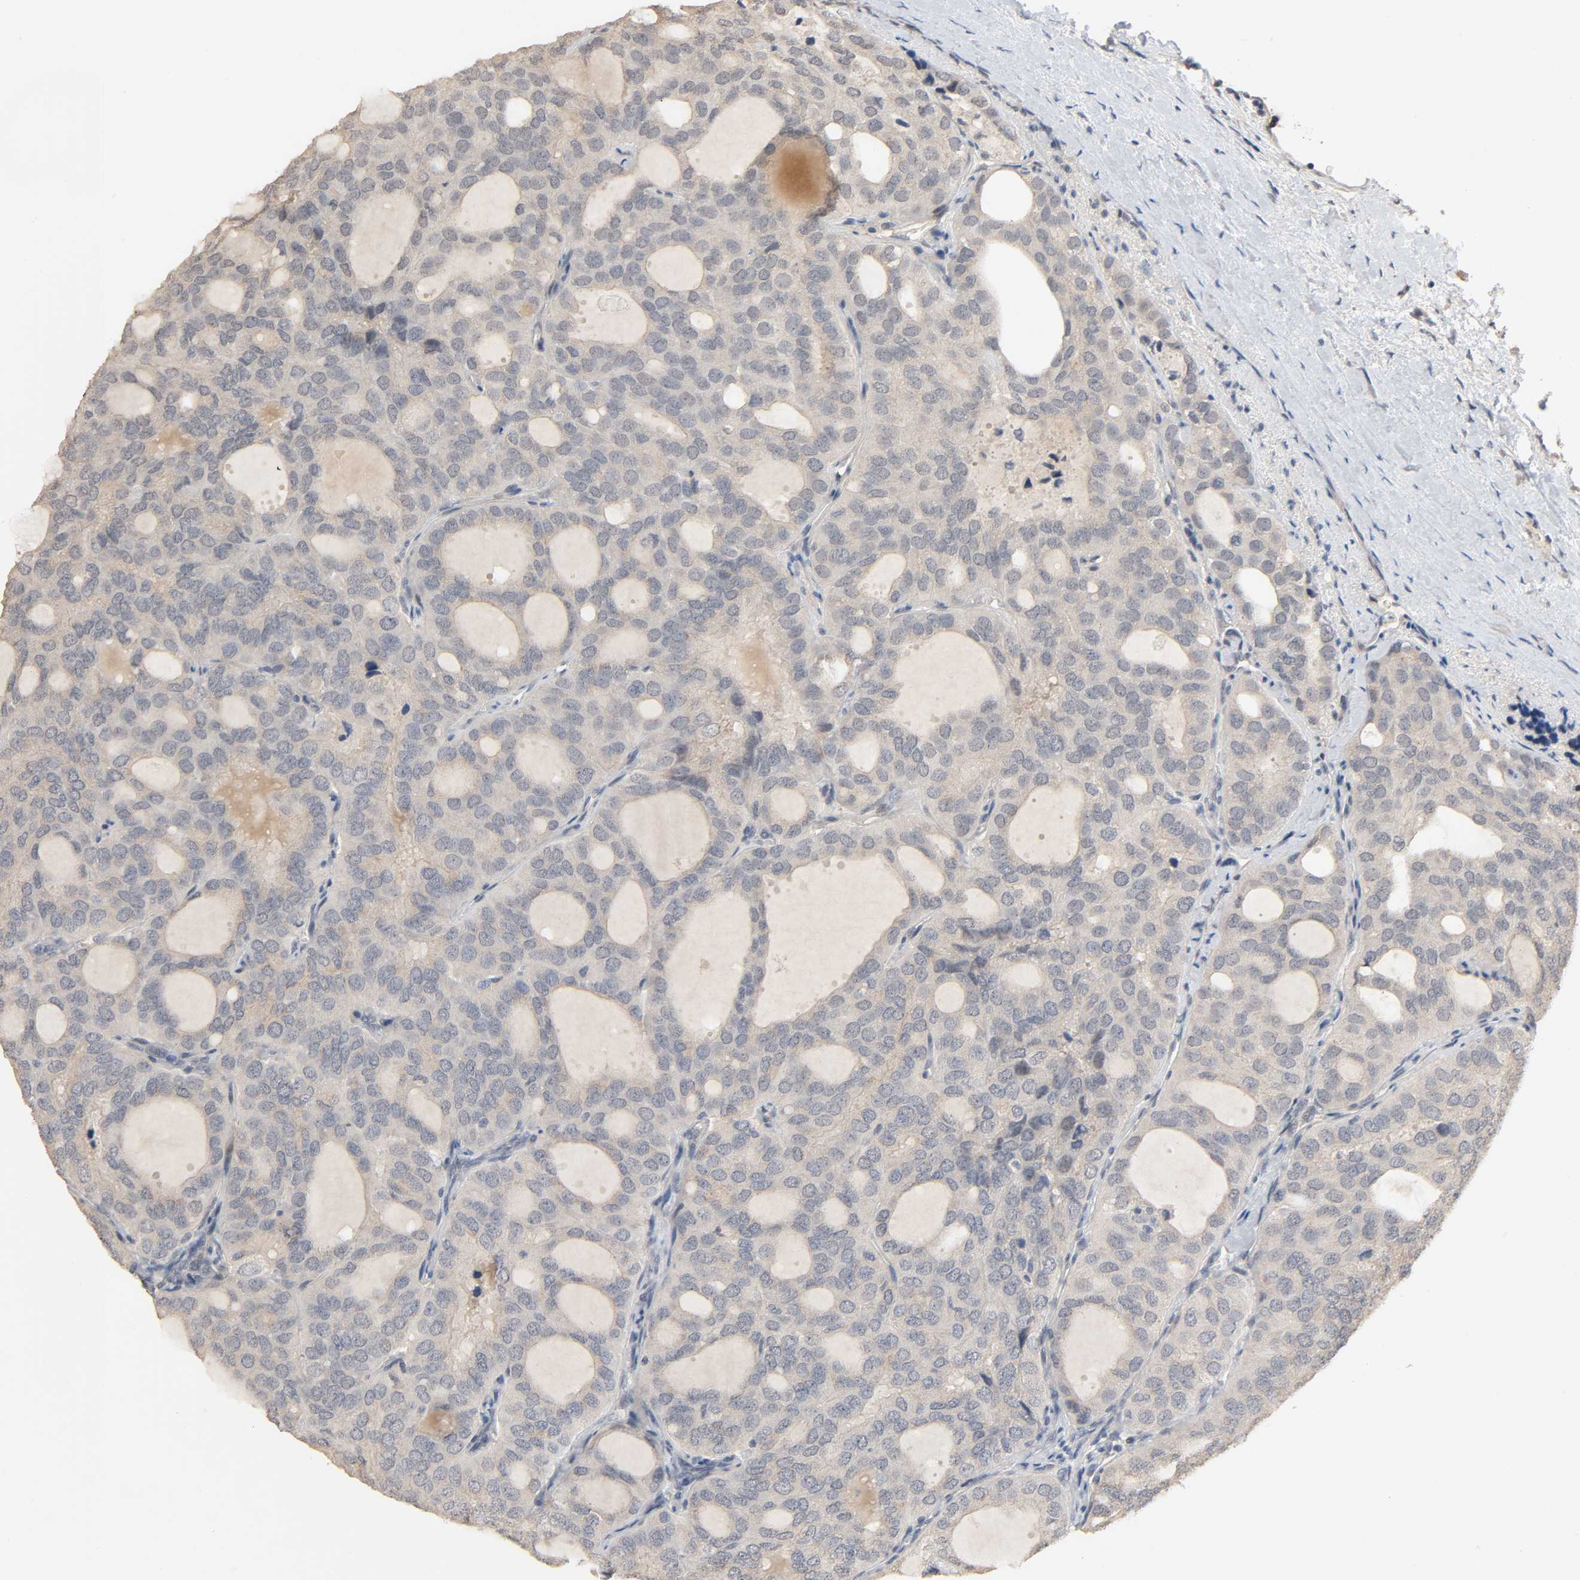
{"staining": {"intensity": "weak", "quantity": "<25%", "location": "cytoplasmic/membranous"}, "tissue": "thyroid cancer", "cell_type": "Tumor cells", "image_type": "cancer", "snomed": [{"axis": "morphology", "description": "Follicular adenoma carcinoma, NOS"}, {"axis": "topography", "description": "Thyroid gland"}], "caption": "Immunohistochemistry photomicrograph of human thyroid follicular adenoma carcinoma stained for a protein (brown), which shows no expression in tumor cells.", "gene": "MAGEA8", "patient": {"sex": "male", "age": 75}}